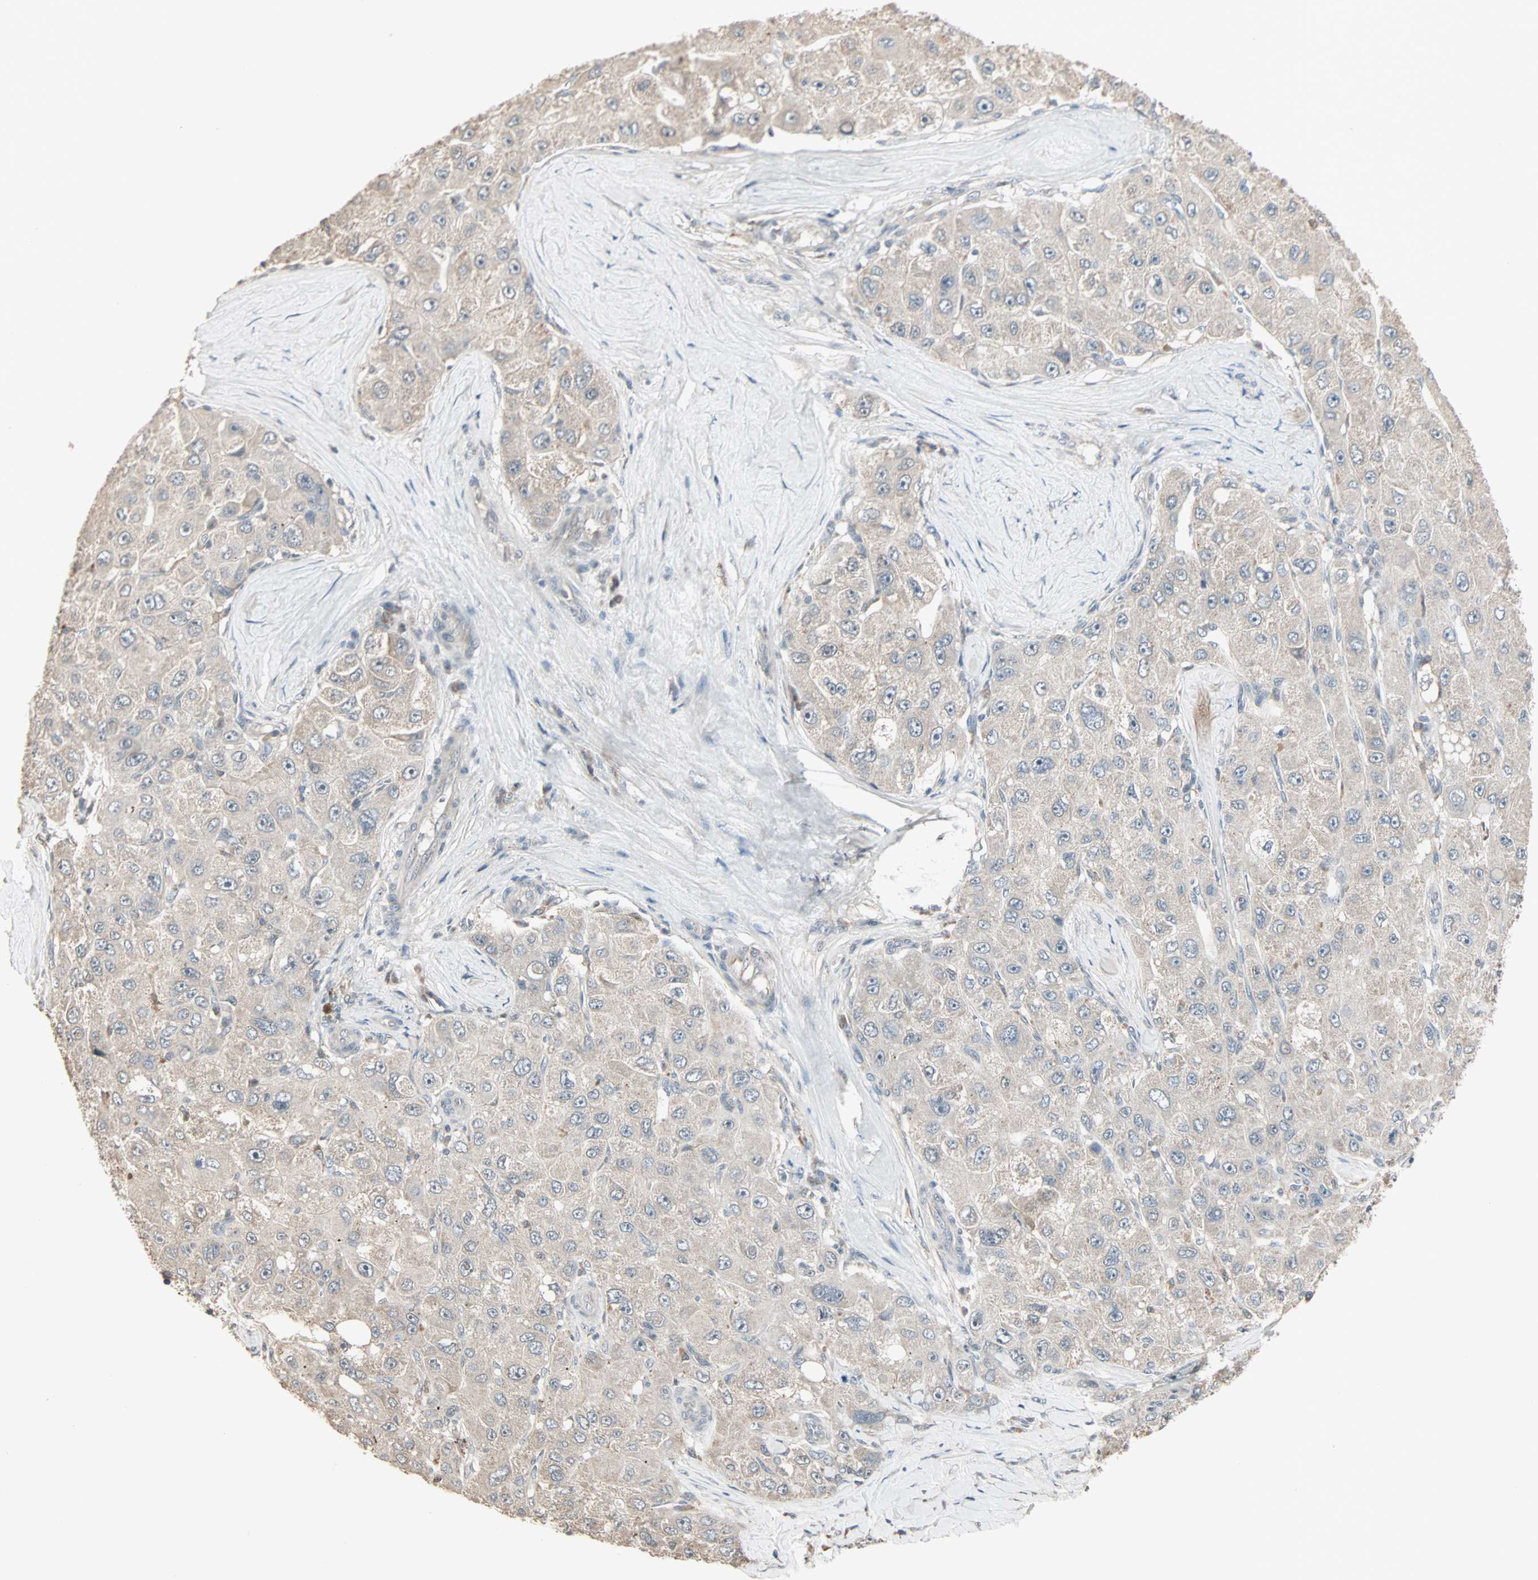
{"staining": {"intensity": "weak", "quantity": ">75%", "location": "cytoplasmic/membranous,nuclear"}, "tissue": "liver cancer", "cell_type": "Tumor cells", "image_type": "cancer", "snomed": [{"axis": "morphology", "description": "Carcinoma, Hepatocellular, NOS"}, {"axis": "topography", "description": "Liver"}], "caption": "Liver hepatocellular carcinoma stained with a brown dye demonstrates weak cytoplasmic/membranous and nuclear positive staining in about >75% of tumor cells.", "gene": "KDM4A", "patient": {"sex": "male", "age": 80}}